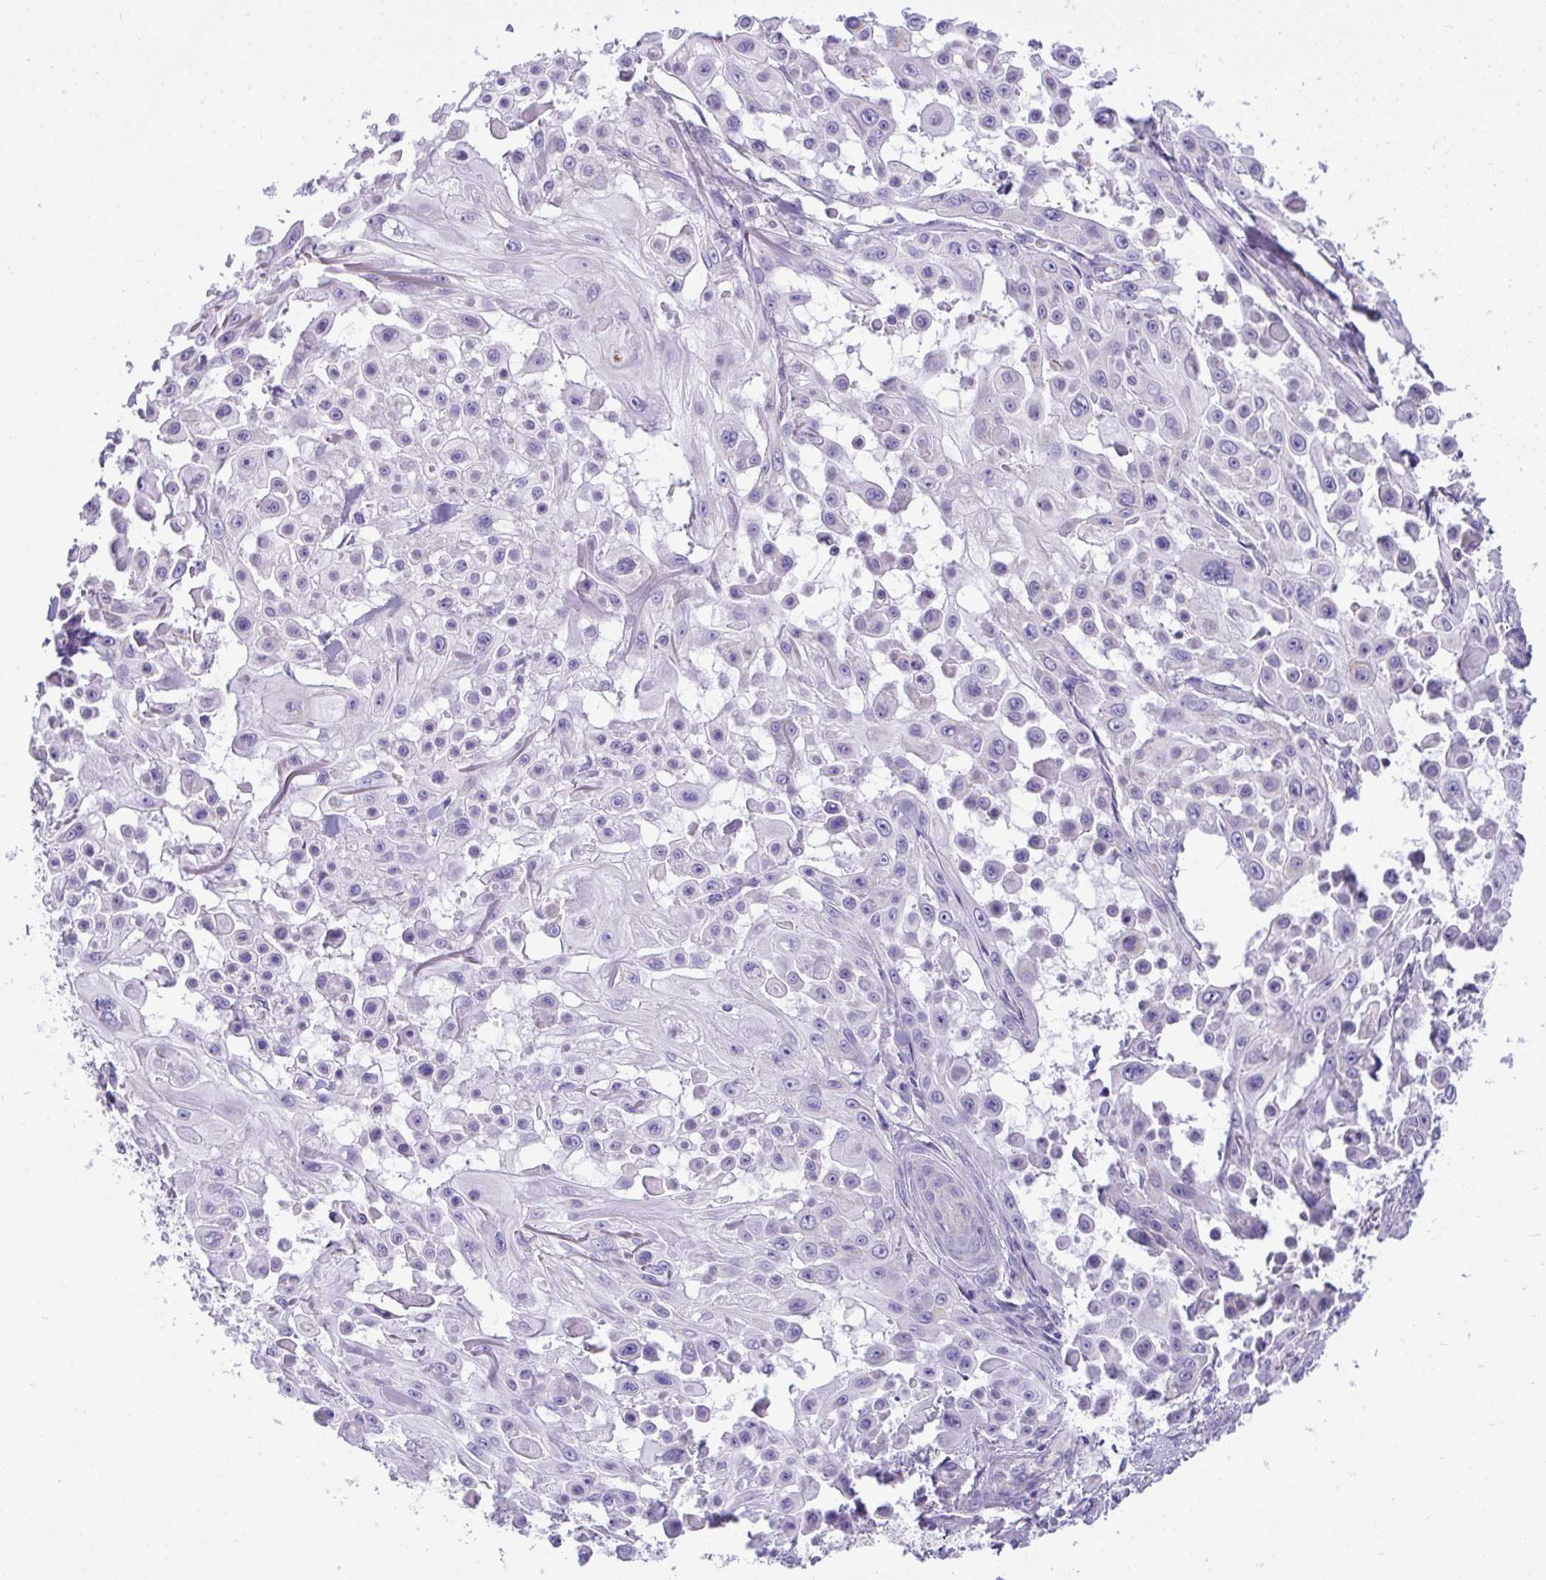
{"staining": {"intensity": "negative", "quantity": "none", "location": "none"}, "tissue": "skin cancer", "cell_type": "Tumor cells", "image_type": "cancer", "snomed": [{"axis": "morphology", "description": "Squamous cell carcinoma, NOS"}, {"axis": "topography", "description": "Skin"}], "caption": "This is an immunohistochemistry (IHC) histopathology image of human skin cancer. There is no expression in tumor cells.", "gene": "PLA2G12B", "patient": {"sex": "male", "age": 91}}